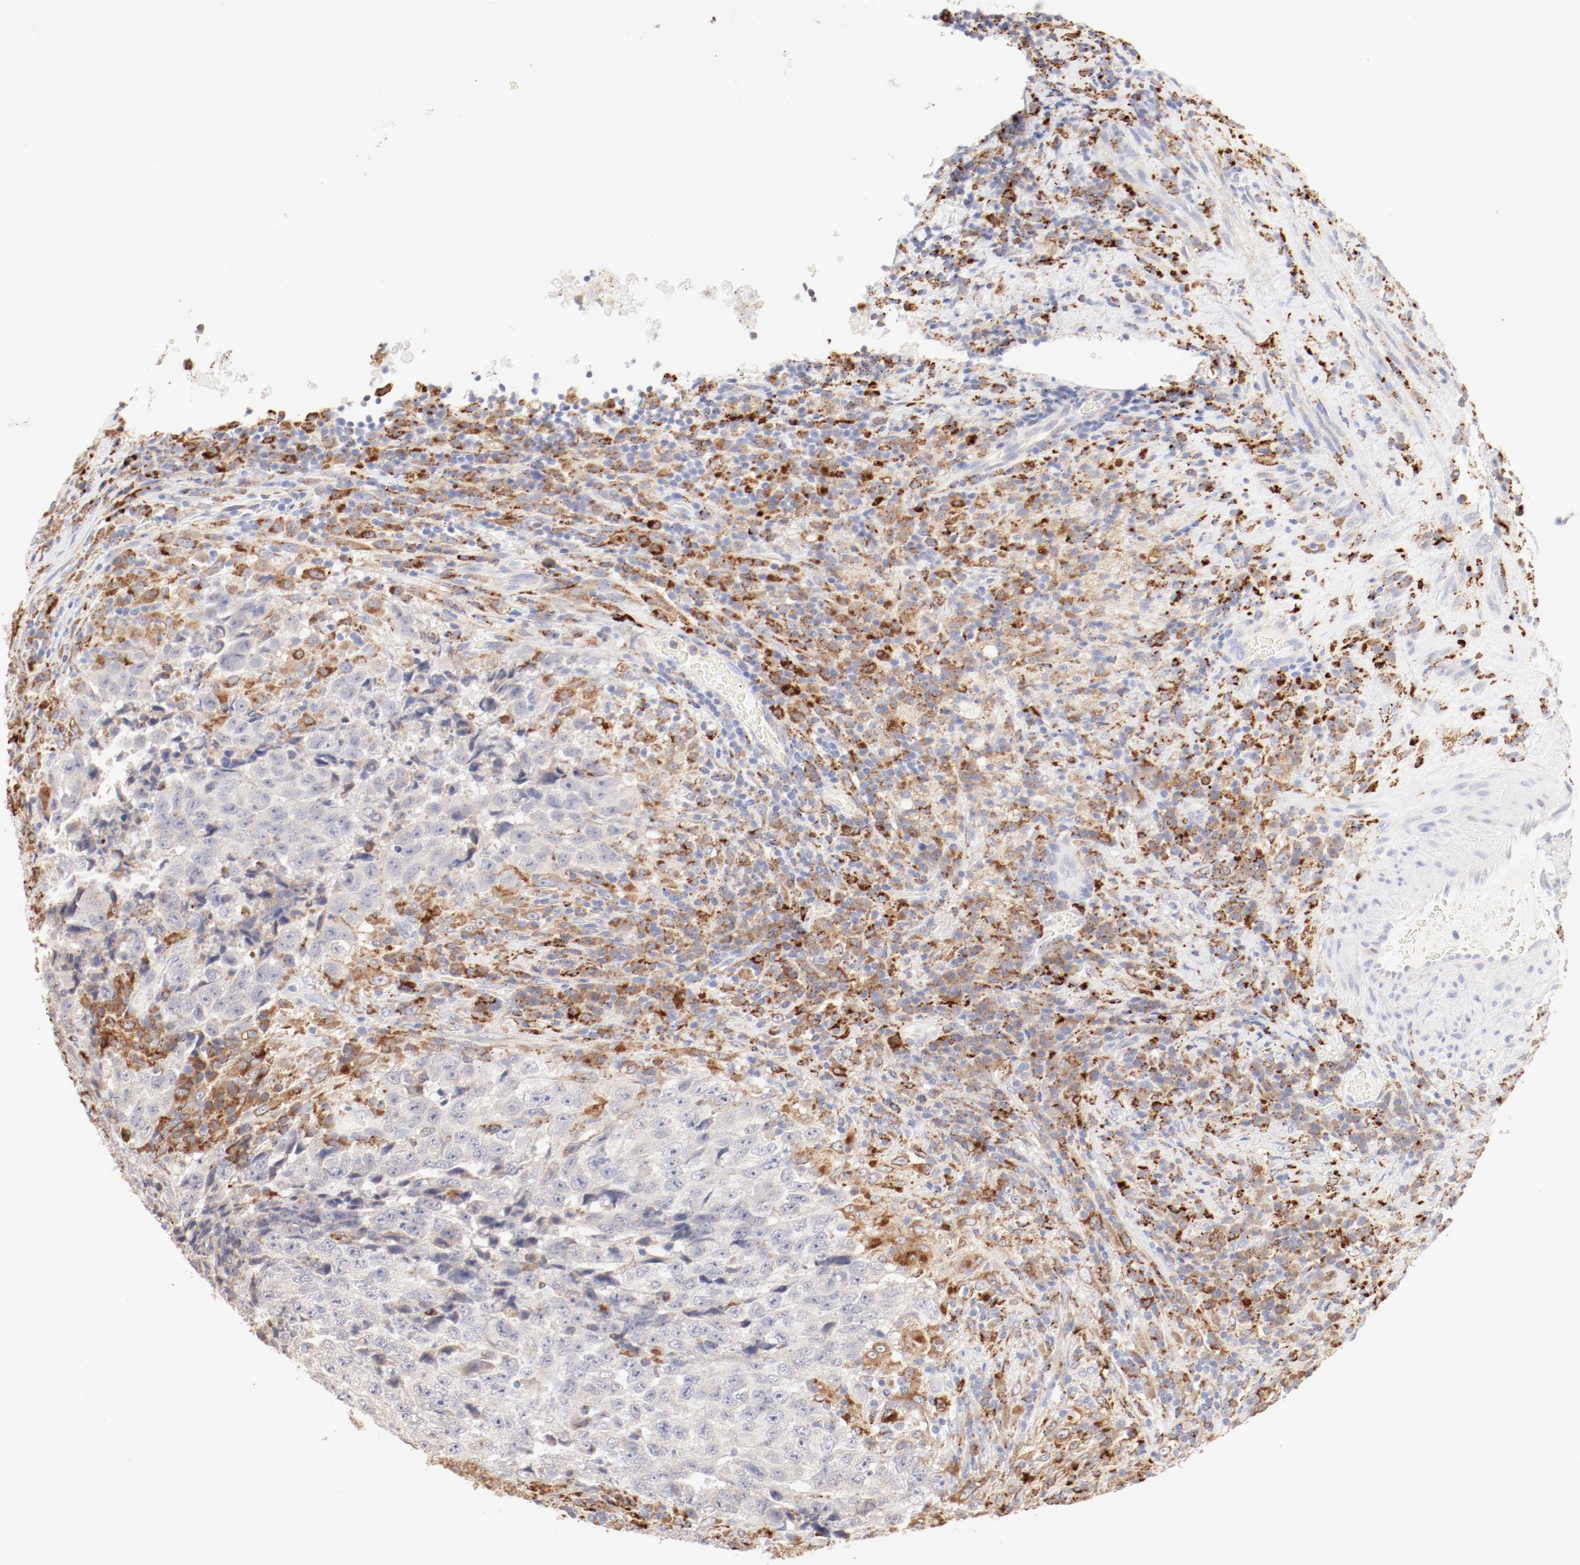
{"staining": {"intensity": "negative", "quantity": "none", "location": "none"}, "tissue": "testis cancer", "cell_type": "Tumor cells", "image_type": "cancer", "snomed": [{"axis": "morphology", "description": "Necrosis, NOS"}, {"axis": "morphology", "description": "Carcinoma, Embryonal, NOS"}, {"axis": "topography", "description": "Testis"}], "caption": "A high-resolution histopathology image shows immunohistochemistry (IHC) staining of testis cancer (embryonal carcinoma), which displays no significant staining in tumor cells.", "gene": "CTSH", "patient": {"sex": "male", "age": 19}}